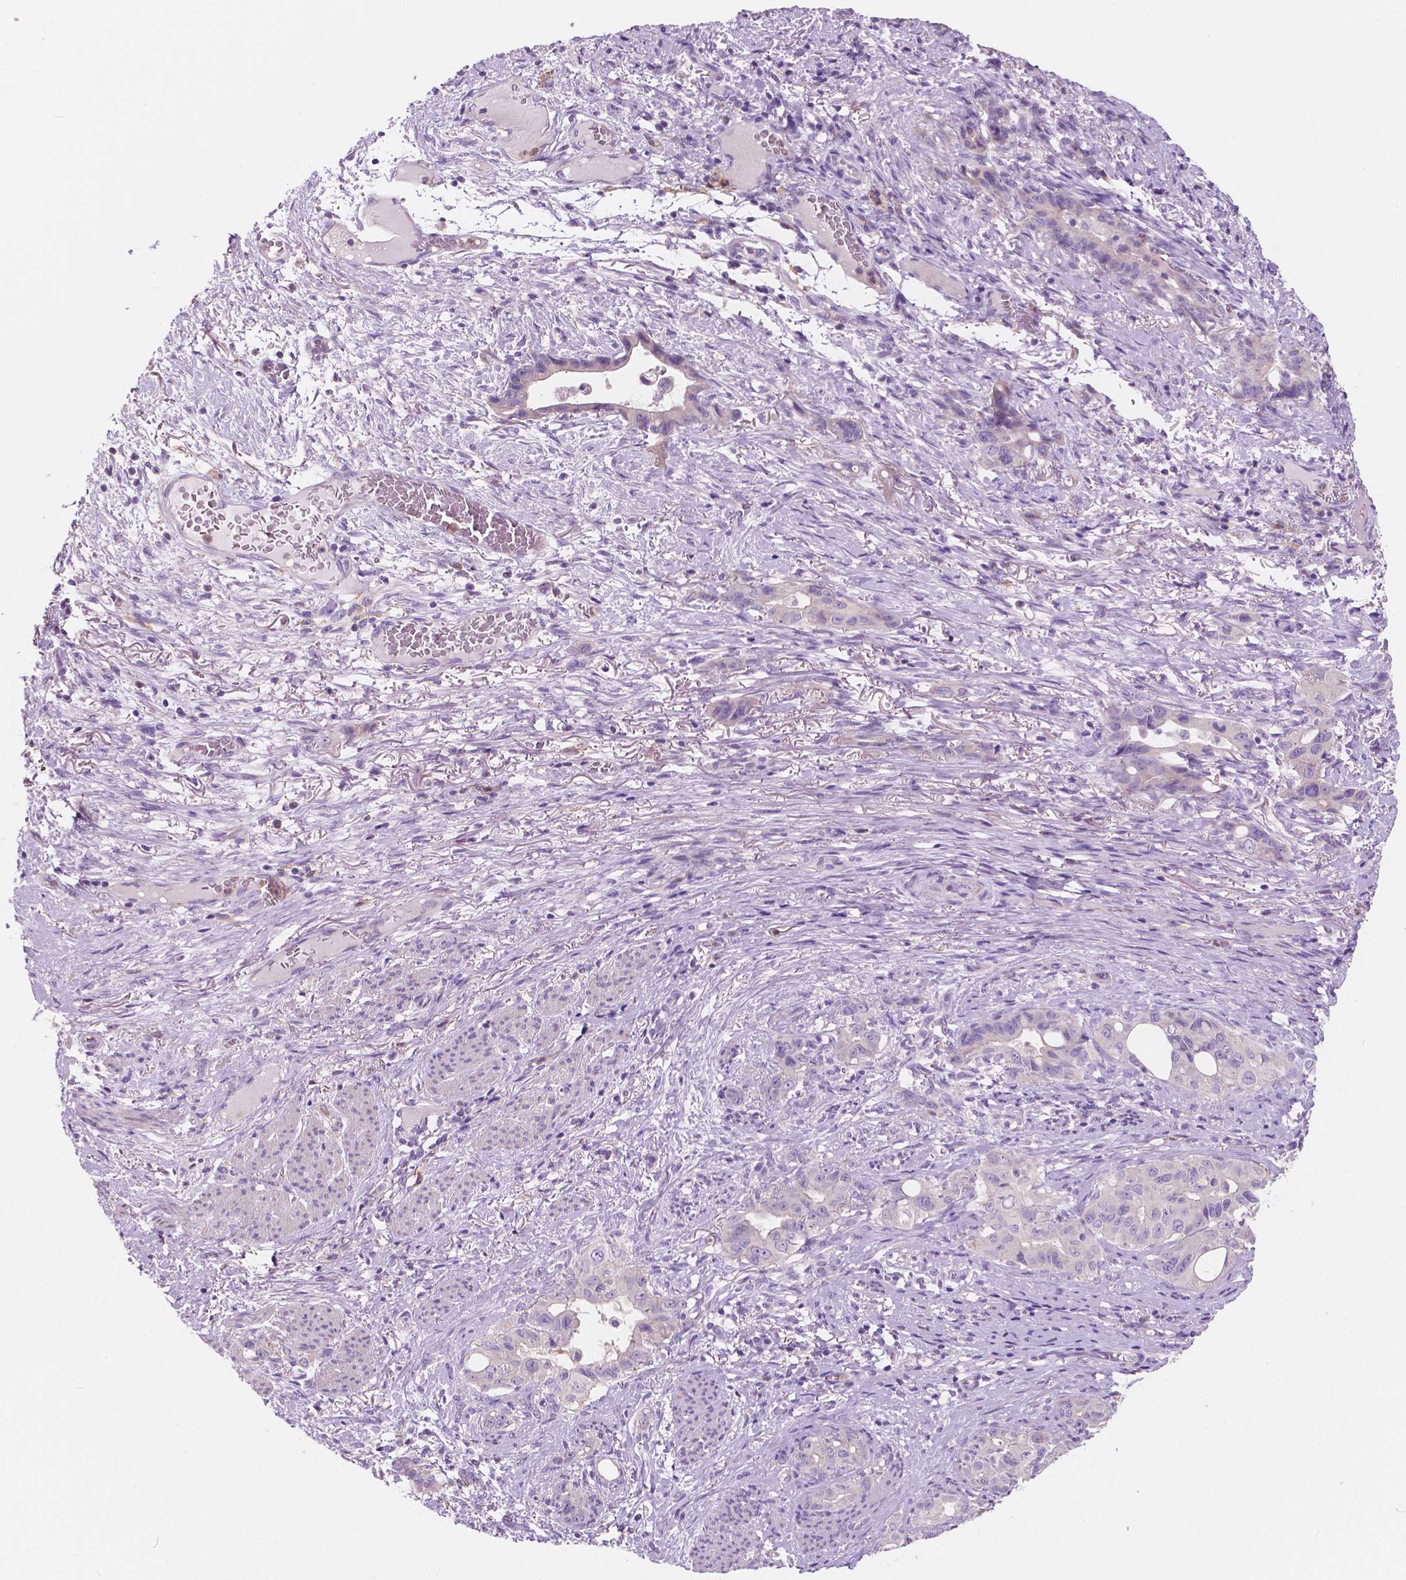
{"staining": {"intensity": "negative", "quantity": "none", "location": "none"}, "tissue": "stomach cancer", "cell_type": "Tumor cells", "image_type": "cancer", "snomed": [{"axis": "morphology", "description": "Normal tissue, NOS"}, {"axis": "morphology", "description": "Adenocarcinoma, NOS"}, {"axis": "topography", "description": "Esophagus"}, {"axis": "topography", "description": "Stomach, upper"}], "caption": "The immunohistochemistry photomicrograph has no significant expression in tumor cells of stomach adenocarcinoma tissue.", "gene": "SEMA4A", "patient": {"sex": "male", "age": 62}}